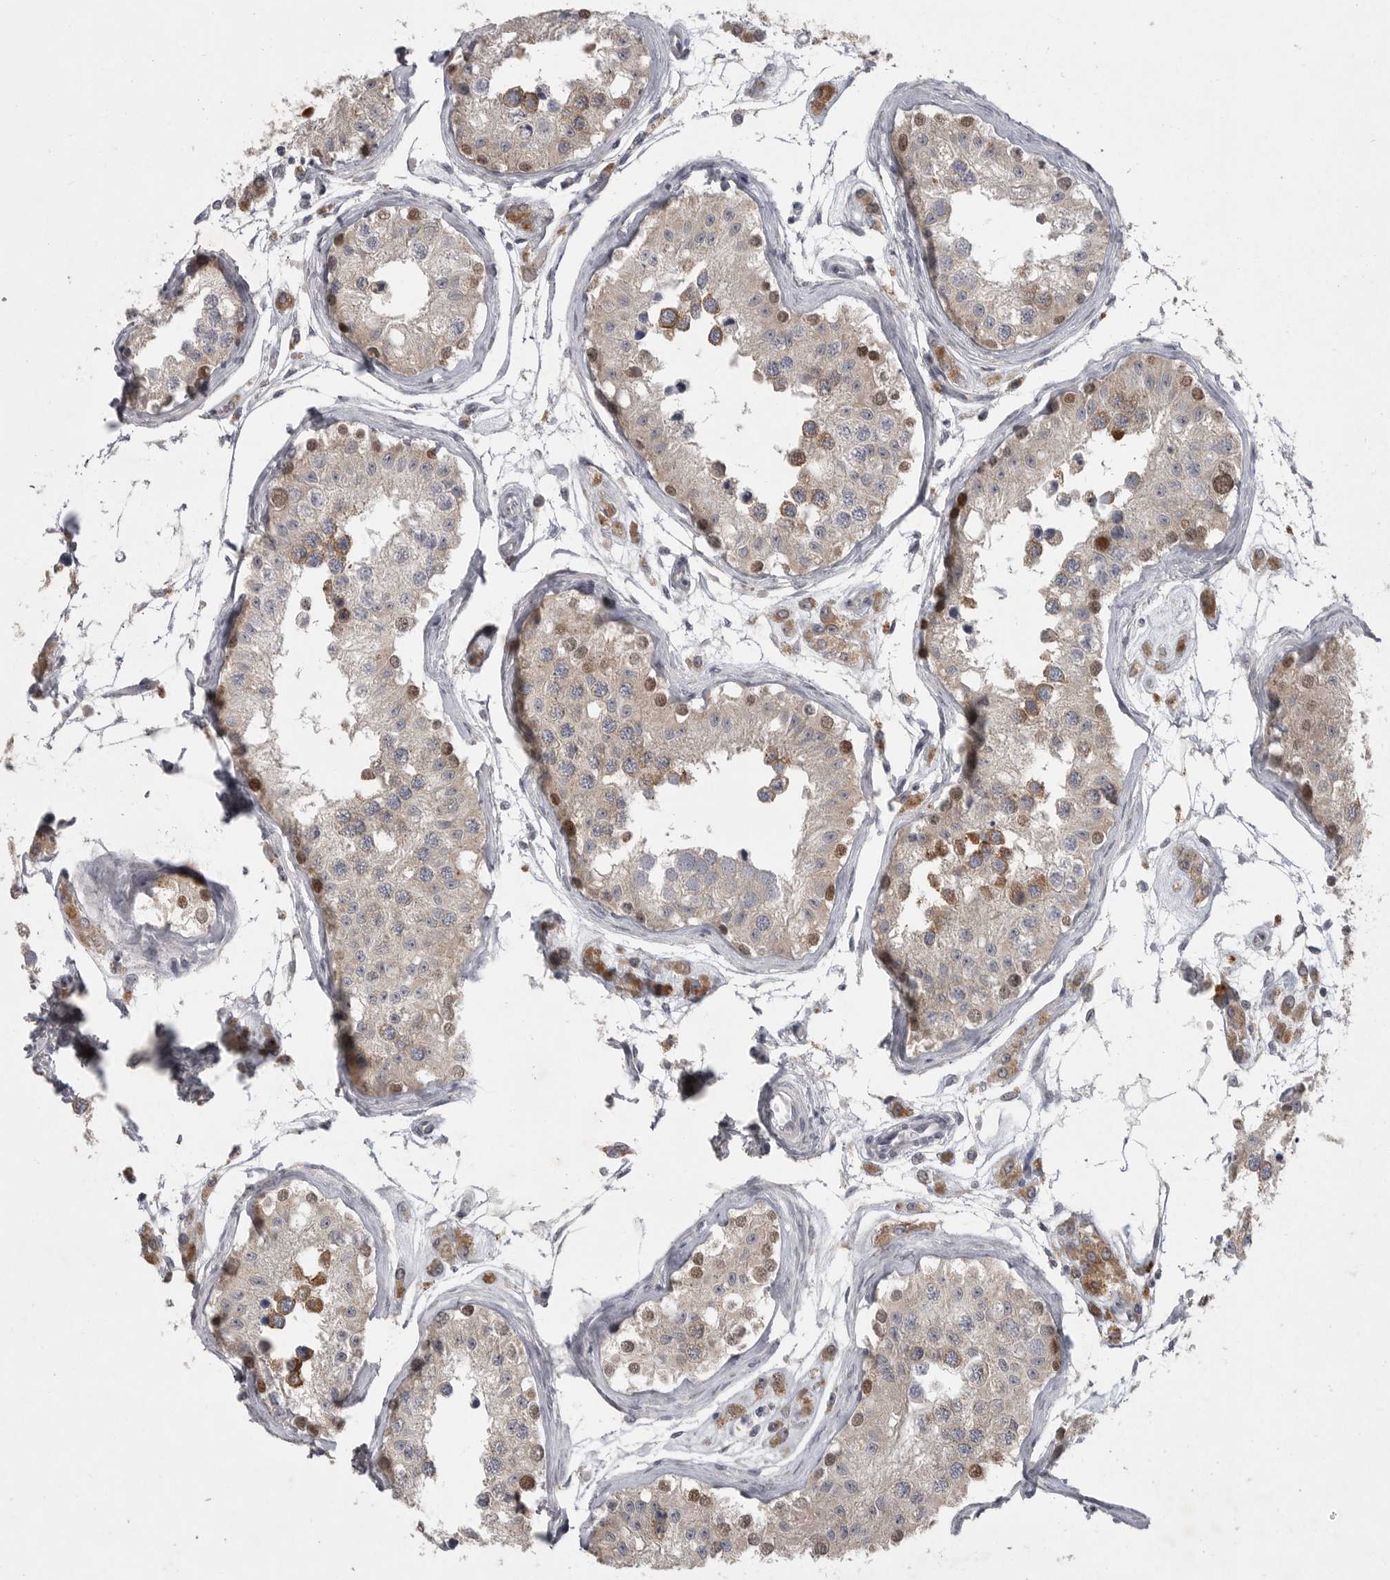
{"staining": {"intensity": "moderate", "quantity": "<25%", "location": "cytoplasmic/membranous,nuclear"}, "tissue": "testis", "cell_type": "Cells in seminiferous ducts", "image_type": "normal", "snomed": [{"axis": "morphology", "description": "Normal tissue, NOS"}, {"axis": "morphology", "description": "Adenocarcinoma, metastatic, NOS"}, {"axis": "topography", "description": "Testis"}], "caption": "DAB immunohistochemical staining of unremarkable human testis demonstrates moderate cytoplasmic/membranous,nuclear protein staining in approximately <25% of cells in seminiferous ducts.", "gene": "PHF13", "patient": {"sex": "male", "age": 26}}